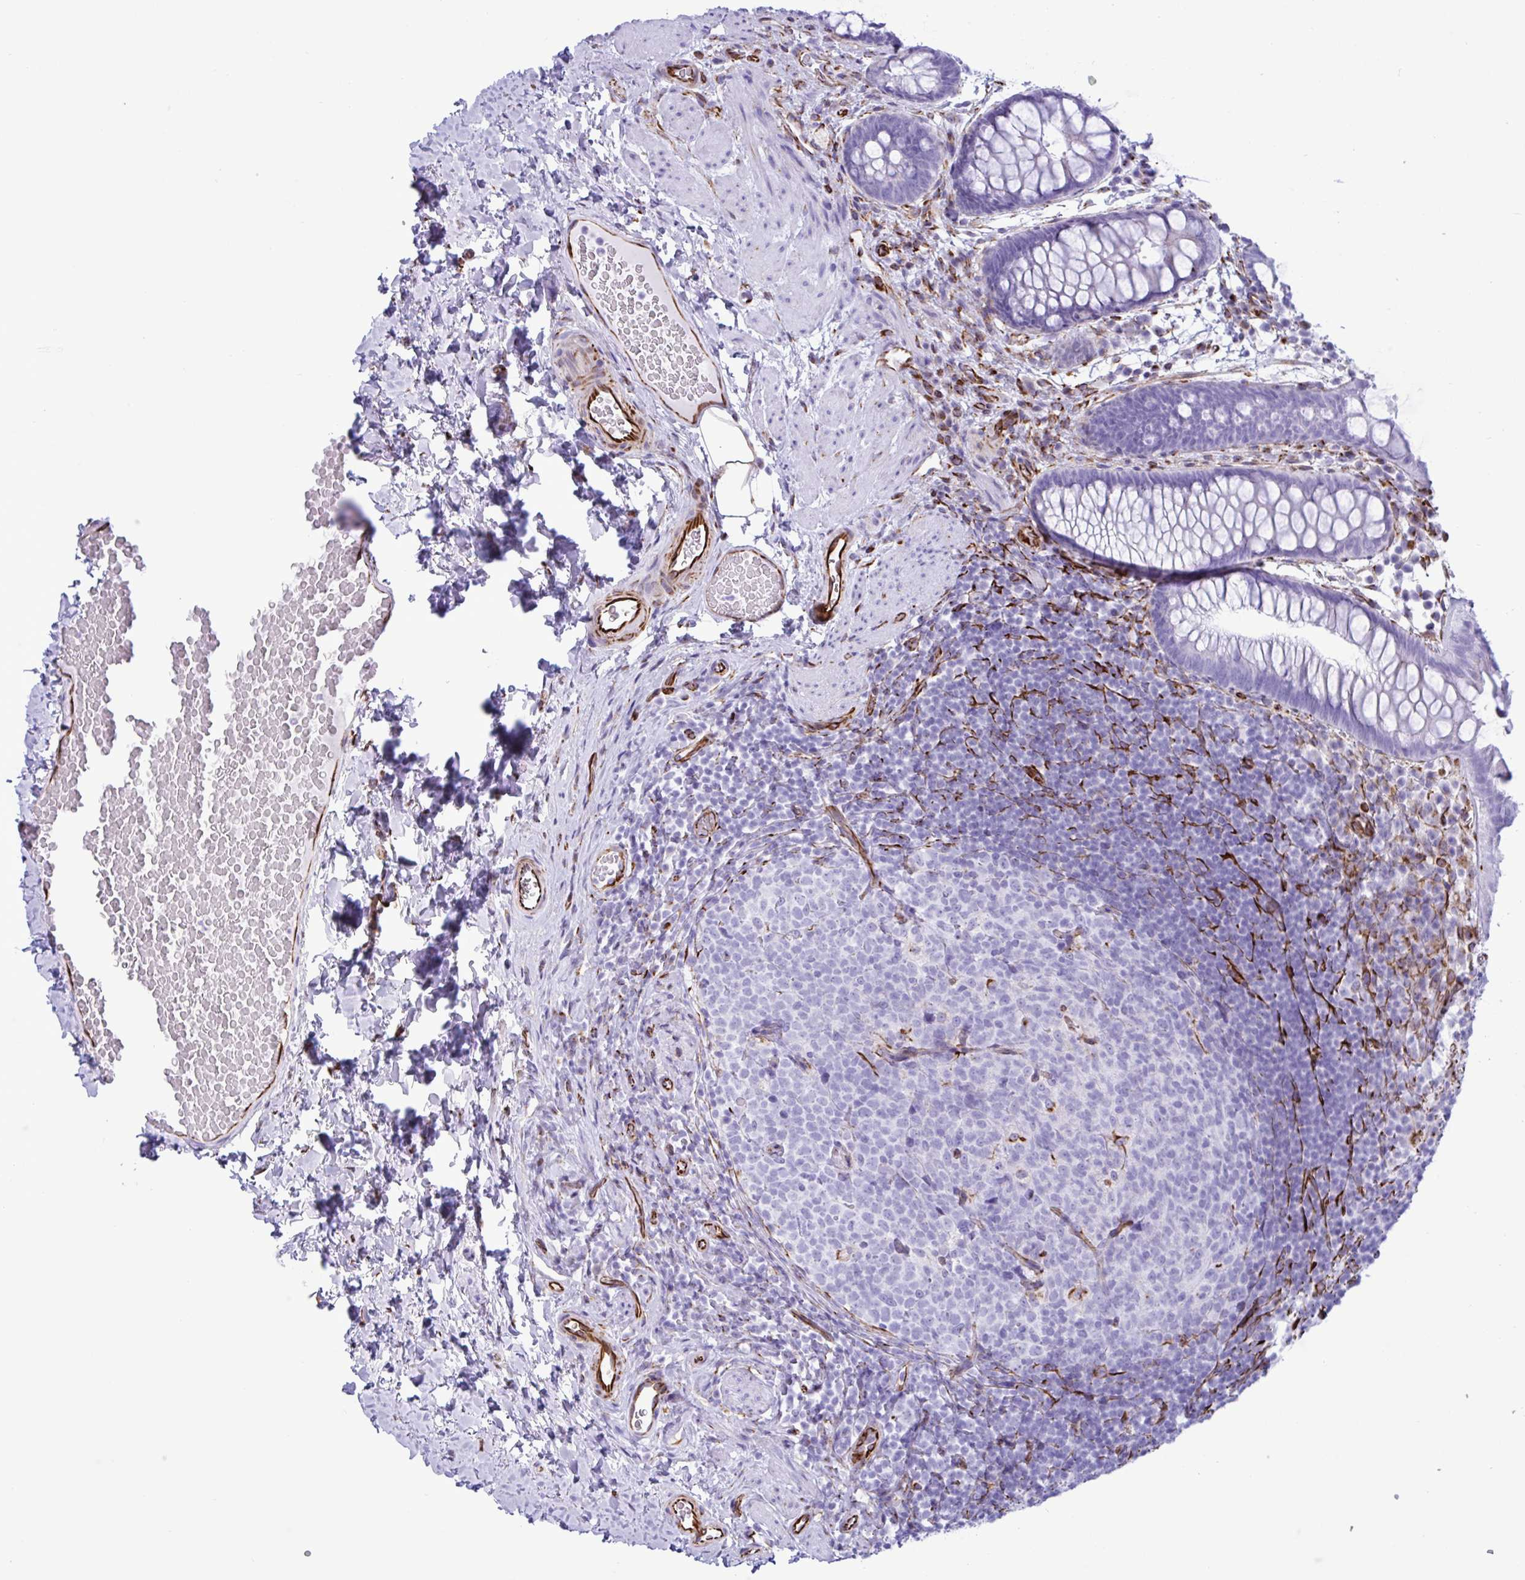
{"staining": {"intensity": "negative", "quantity": "none", "location": "none"}, "tissue": "rectum", "cell_type": "Glandular cells", "image_type": "normal", "snomed": [{"axis": "morphology", "description": "Normal tissue, NOS"}, {"axis": "topography", "description": "Rectum"}], "caption": "Immunohistochemical staining of benign rectum exhibits no significant staining in glandular cells. Brightfield microscopy of immunohistochemistry stained with DAB (3,3'-diaminobenzidine) (brown) and hematoxylin (blue), captured at high magnification.", "gene": "SMAD5", "patient": {"sex": "female", "age": 69}}